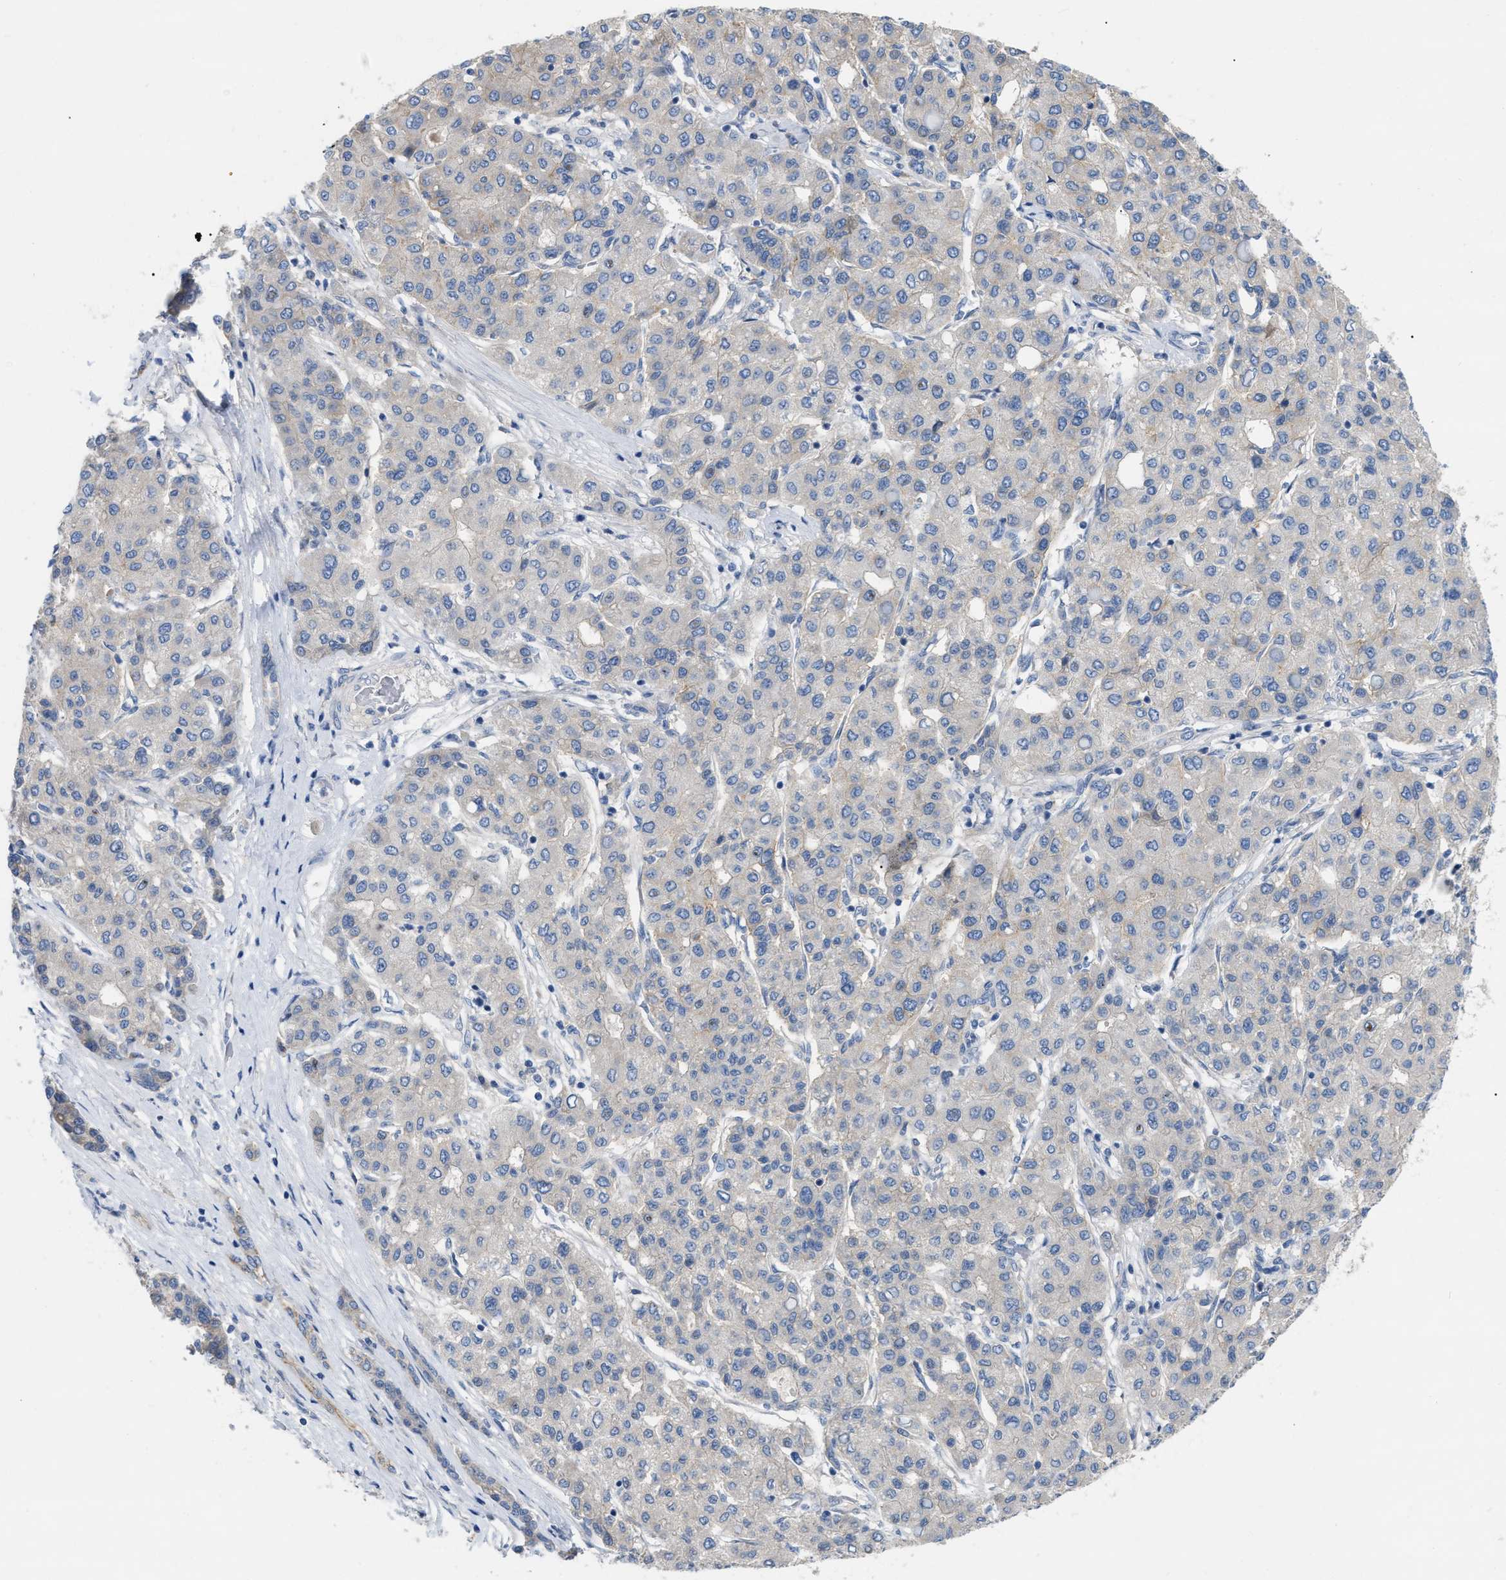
{"staining": {"intensity": "negative", "quantity": "none", "location": "none"}, "tissue": "liver cancer", "cell_type": "Tumor cells", "image_type": "cancer", "snomed": [{"axis": "morphology", "description": "Carcinoma, Hepatocellular, NOS"}, {"axis": "topography", "description": "Liver"}], "caption": "Histopathology image shows no significant protein expression in tumor cells of liver cancer (hepatocellular carcinoma). (DAB IHC, high magnification).", "gene": "DHX58", "patient": {"sex": "male", "age": 65}}